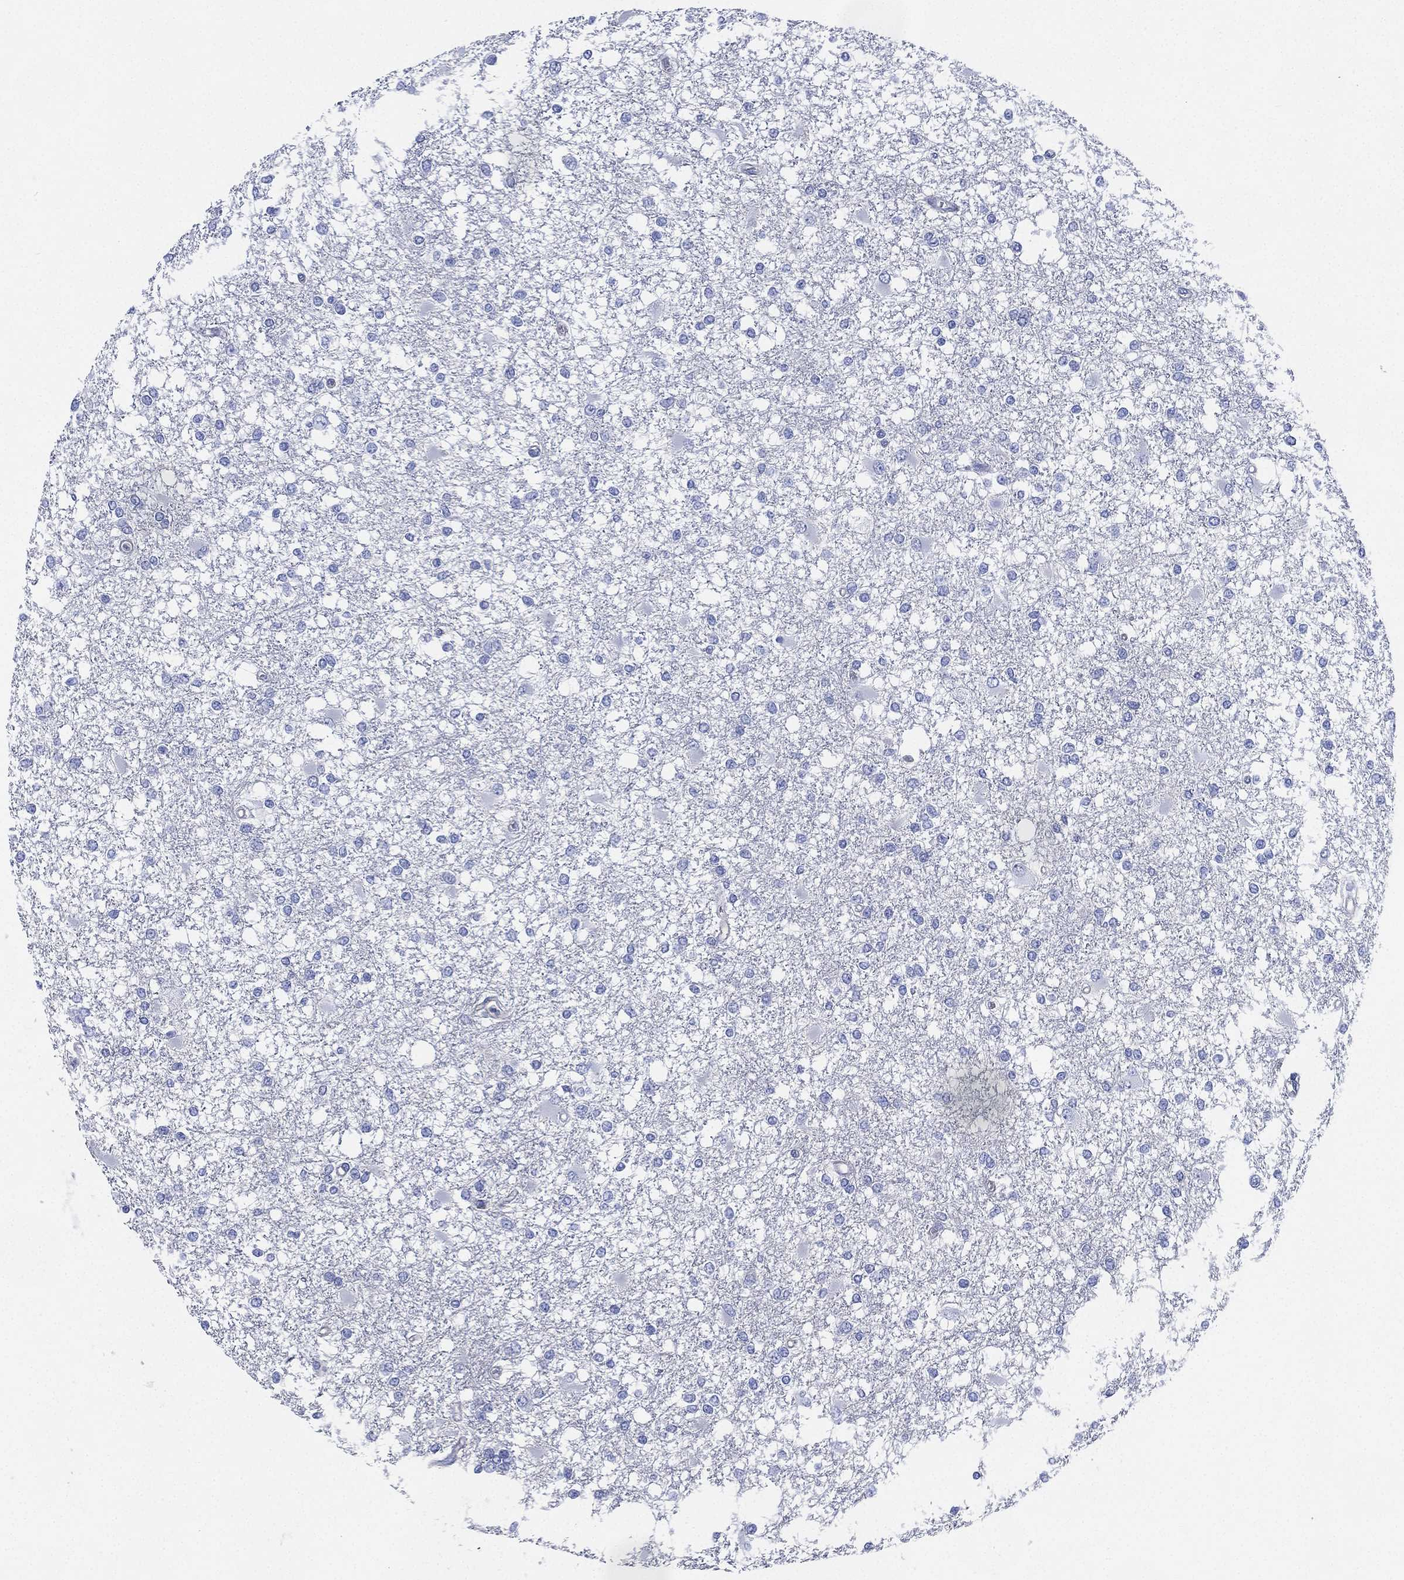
{"staining": {"intensity": "negative", "quantity": "none", "location": "none"}, "tissue": "glioma", "cell_type": "Tumor cells", "image_type": "cancer", "snomed": [{"axis": "morphology", "description": "Glioma, malignant, High grade"}, {"axis": "topography", "description": "Cerebral cortex"}], "caption": "Tumor cells show no significant expression in glioma.", "gene": "CCDC70", "patient": {"sex": "male", "age": 79}}